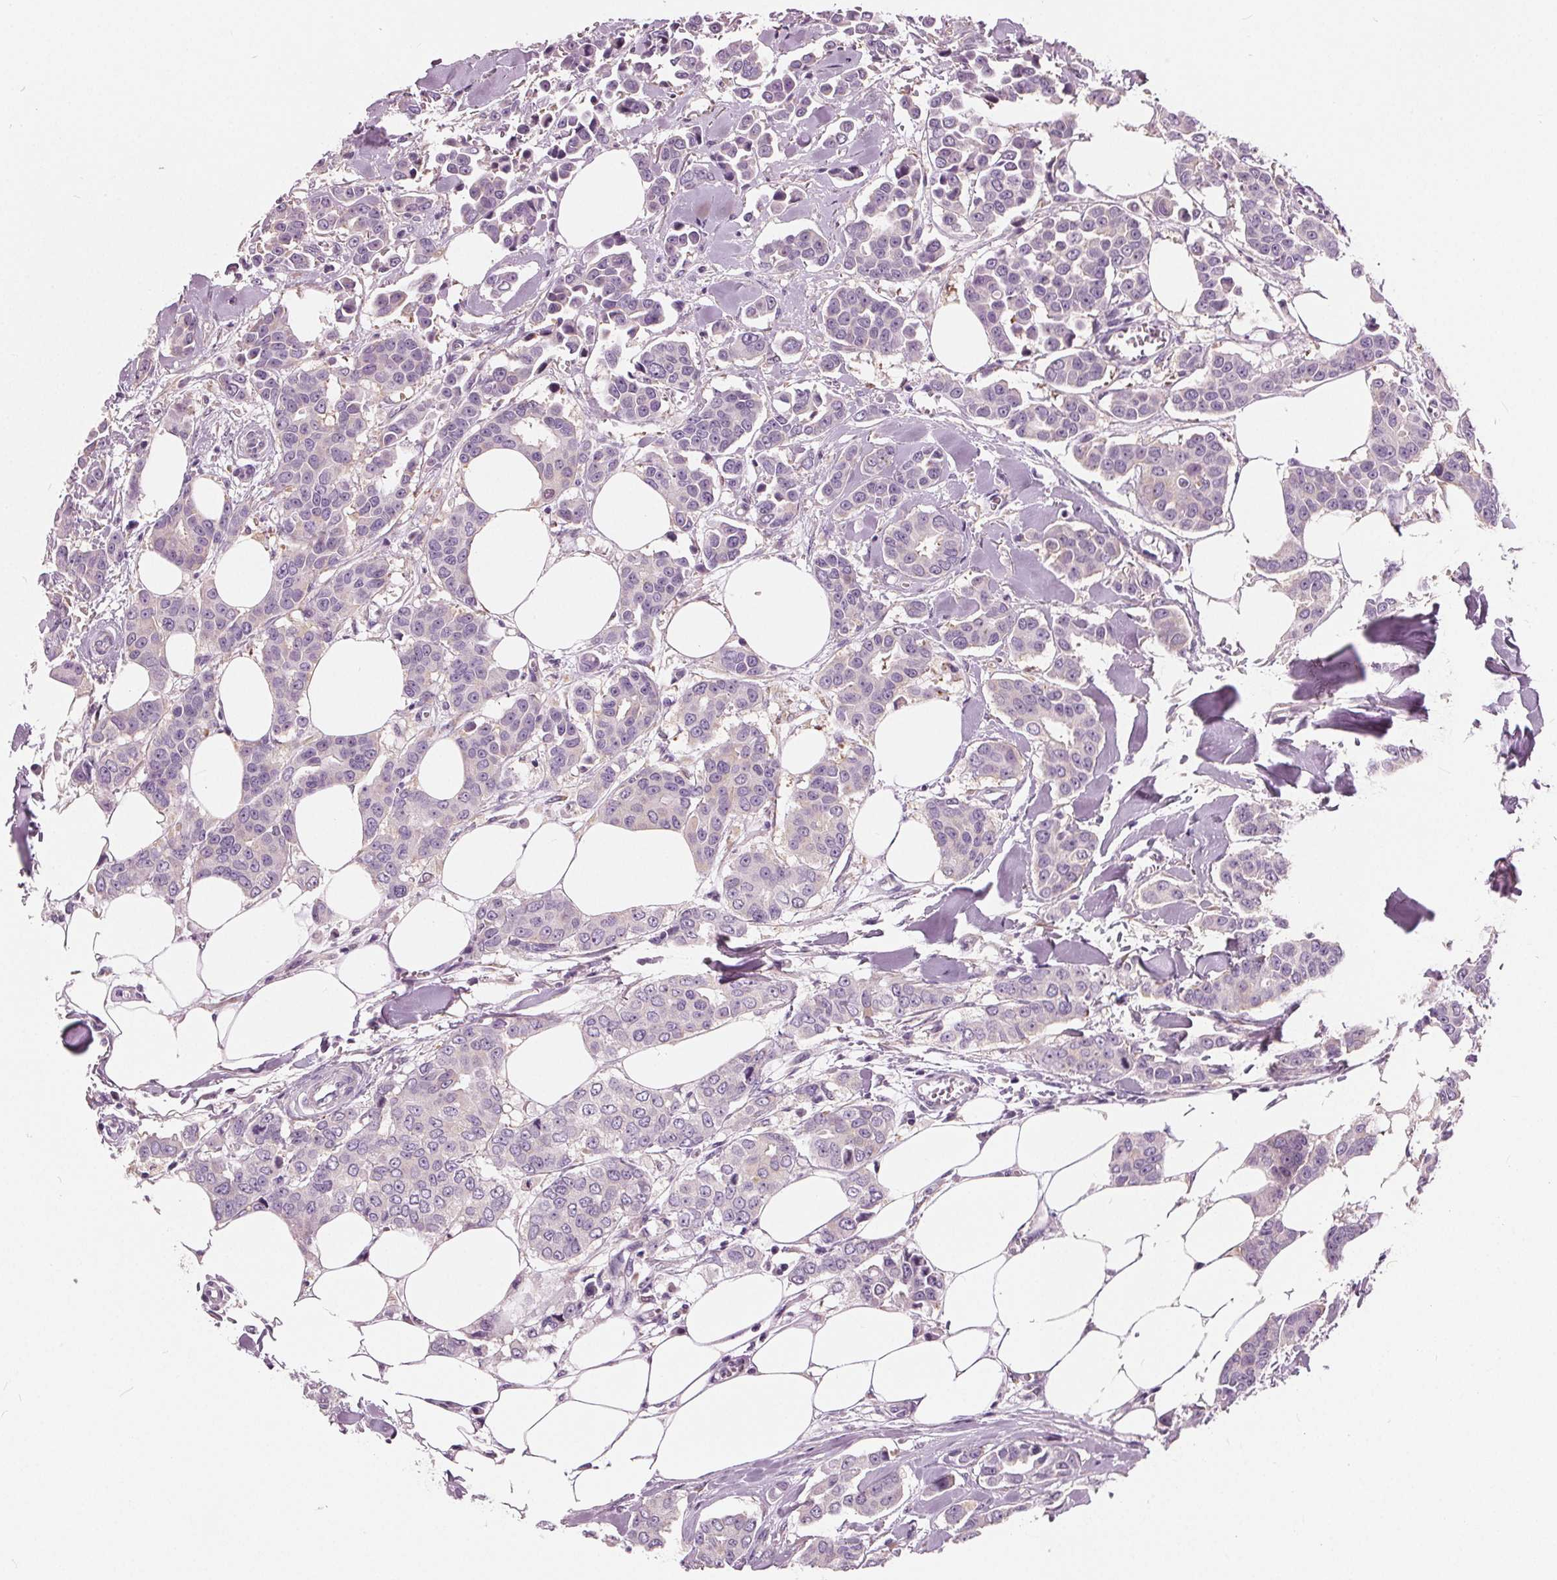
{"staining": {"intensity": "negative", "quantity": "none", "location": "none"}, "tissue": "breast cancer", "cell_type": "Tumor cells", "image_type": "cancer", "snomed": [{"axis": "morphology", "description": "Duct carcinoma"}, {"axis": "topography", "description": "Breast"}], "caption": "Immunohistochemistry (IHC) of human invasive ductal carcinoma (breast) exhibits no staining in tumor cells.", "gene": "LHFPL7", "patient": {"sex": "female", "age": 94}}